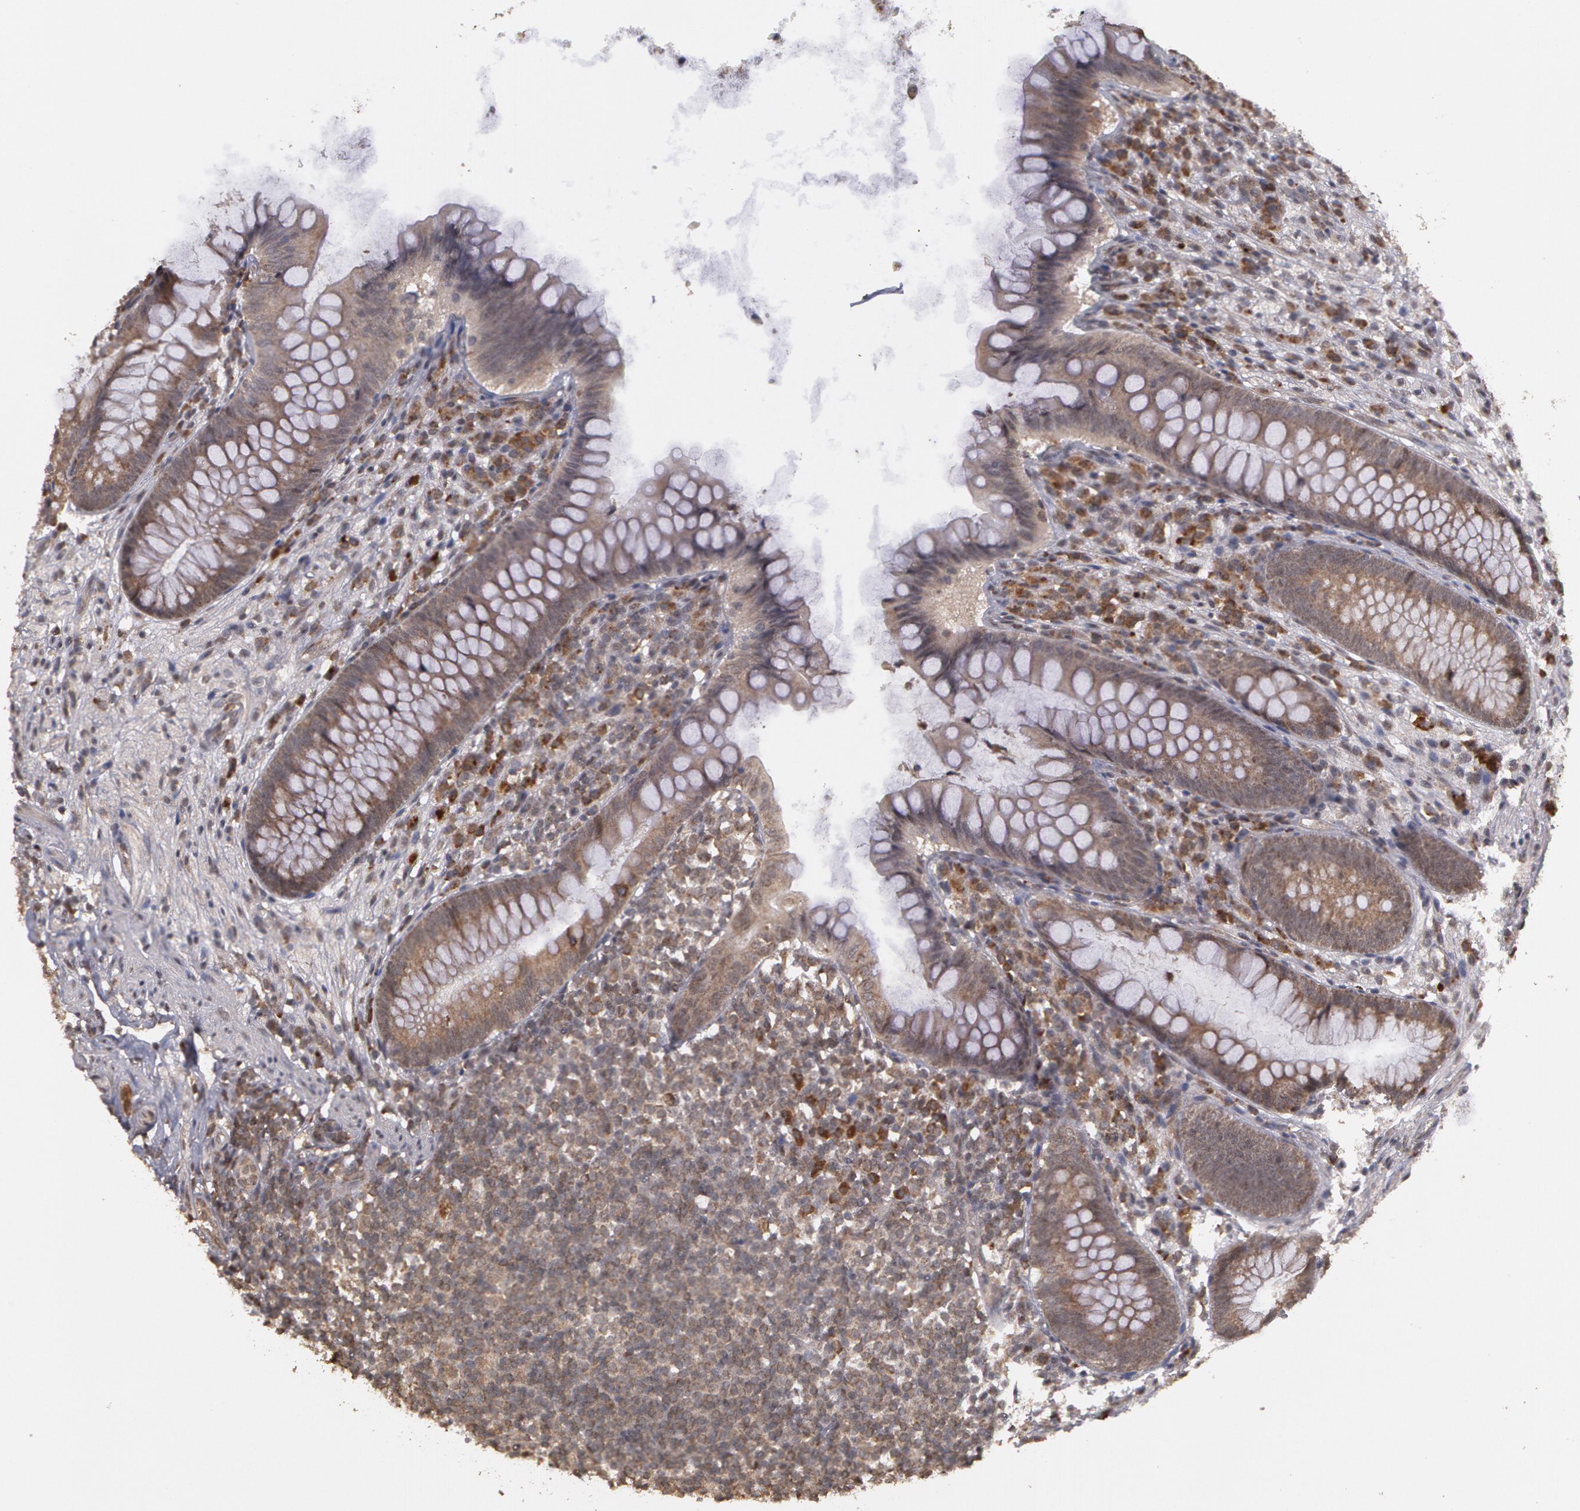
{"staining": {"intensity": "weak", "quantity": ">75%", "location": "cytoplasmic/membranous"}, "tissue": "appendix", "cell_type": "Glandular cells", "image_type": "normal", "snomed": [{"axis": "morphology", "description": "Normal tissue, NOS"}, {"axis": "topography", "description": "Appendix"}], "caption": "Appendix stained with DAB (3,3'-diaminobenzidine) immunohistochemistry demonstrates low levels of weak cytoplasmic/membranous positivity in about >75% of glandular cells.", "gene": "GLIS1", "patient": {"sex": "female", "age": 66}}